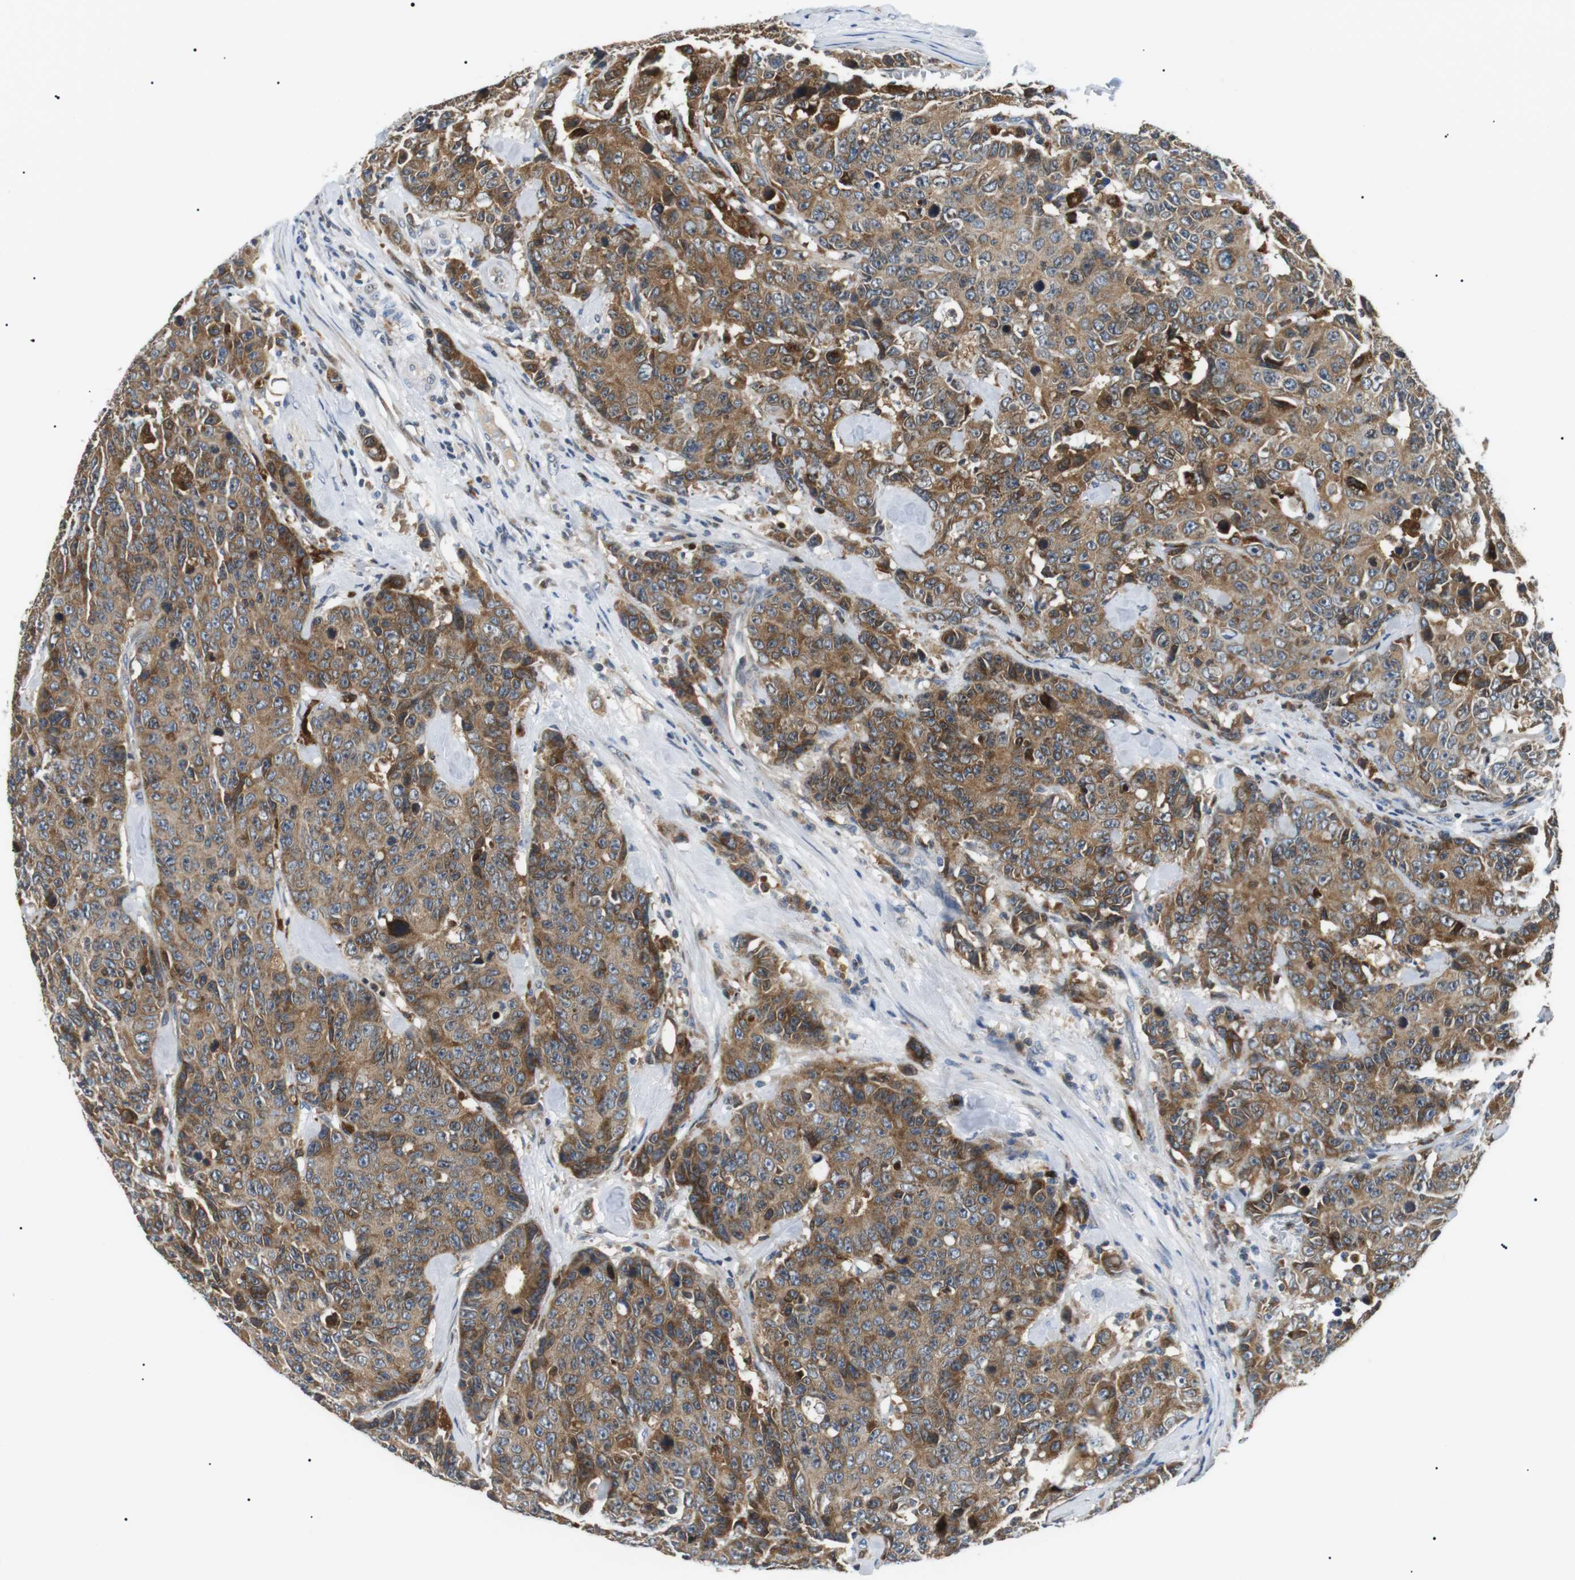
{"staining": {"intensity": "moderate", "quantity": ">75%", "location": "cytoplasmic/membranous"}, "tissue": "colorectal cancer", "cell_type": "Tumor cells", "image_type": "cancer", "snomed": [{"axis": "morphology", "description": "Adenocarcinoma, NOS"}, {"axis": "topography", "description": "Colon"}], "caption": "Moderate cytoplasmic/membranous staining for a protein is seen in about >75% of tumor cells of colorectal cancer using immunohistochemistry (IHC).", "gene": "RAB9A", "patient": {"sex": "female", "age": 86}}